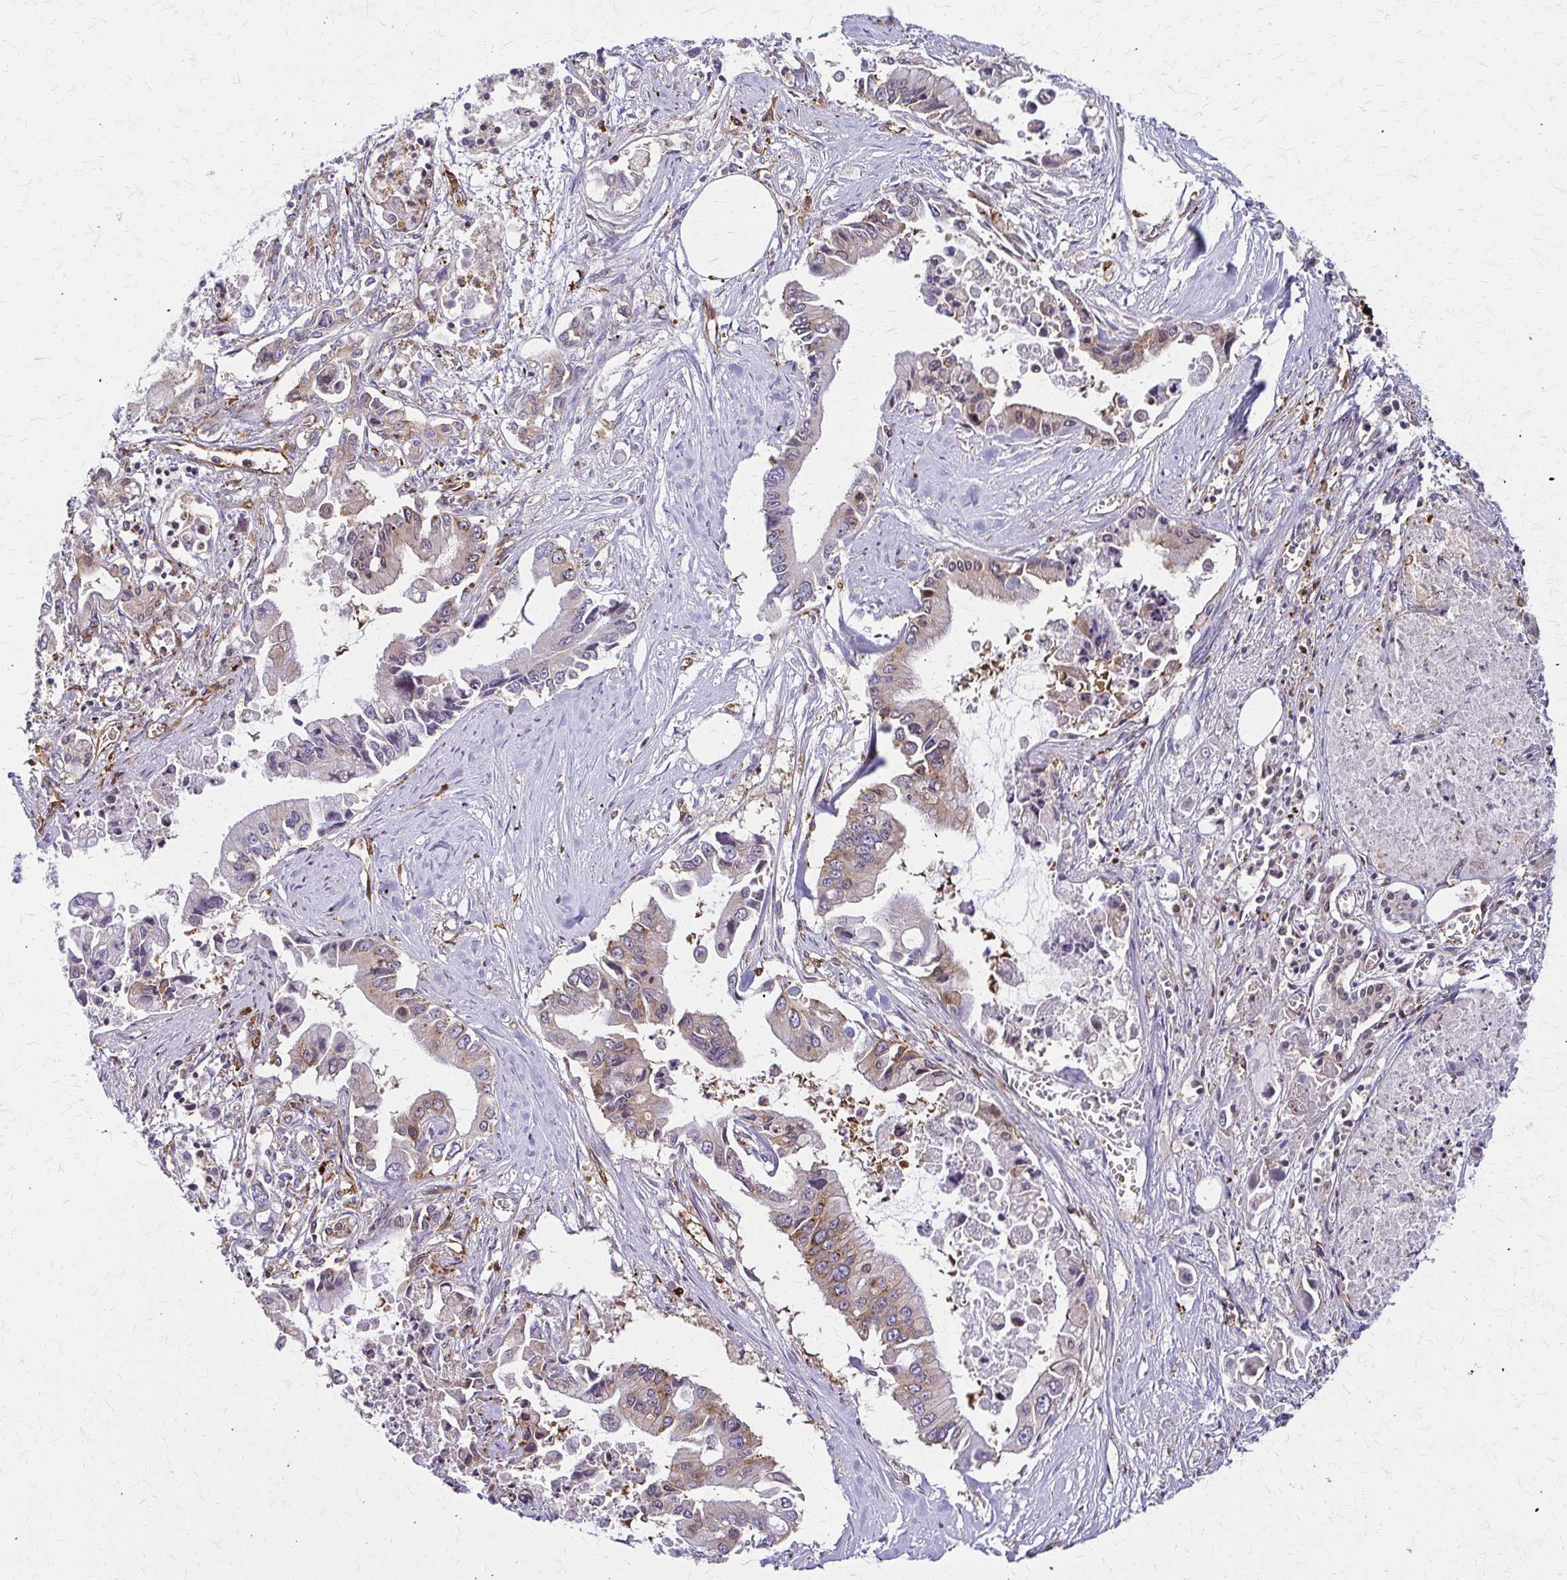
{"staining": {"intensity": "moderate", "quantity": "<25%", "location": "cytoplasmic/membranous"}, "tissue": "pancreatic cancer", "cell_type": "Tumor cells", "image_type": "cancer", "snomed": [{"axis": "morphology", "description": "Adenocarcinoma, NOS"}, {"axis": "topography", "description": "Pancreas"}], "caption": "Immunohistochemistry of human adenocarcinoma (pancreatic) displays low levels of moderate cytoplasmic/membranous expression in approximately <25% of tumor cells. The staining was performed using DAB (3,3'-diaminobenzidine) to visualize the protein expression in brown, while the nuclei were stained in blue with hematoxylin (Magnification: 20x).", "gene": "WASF2", "patient": {"sex": "male", "age": 84}}